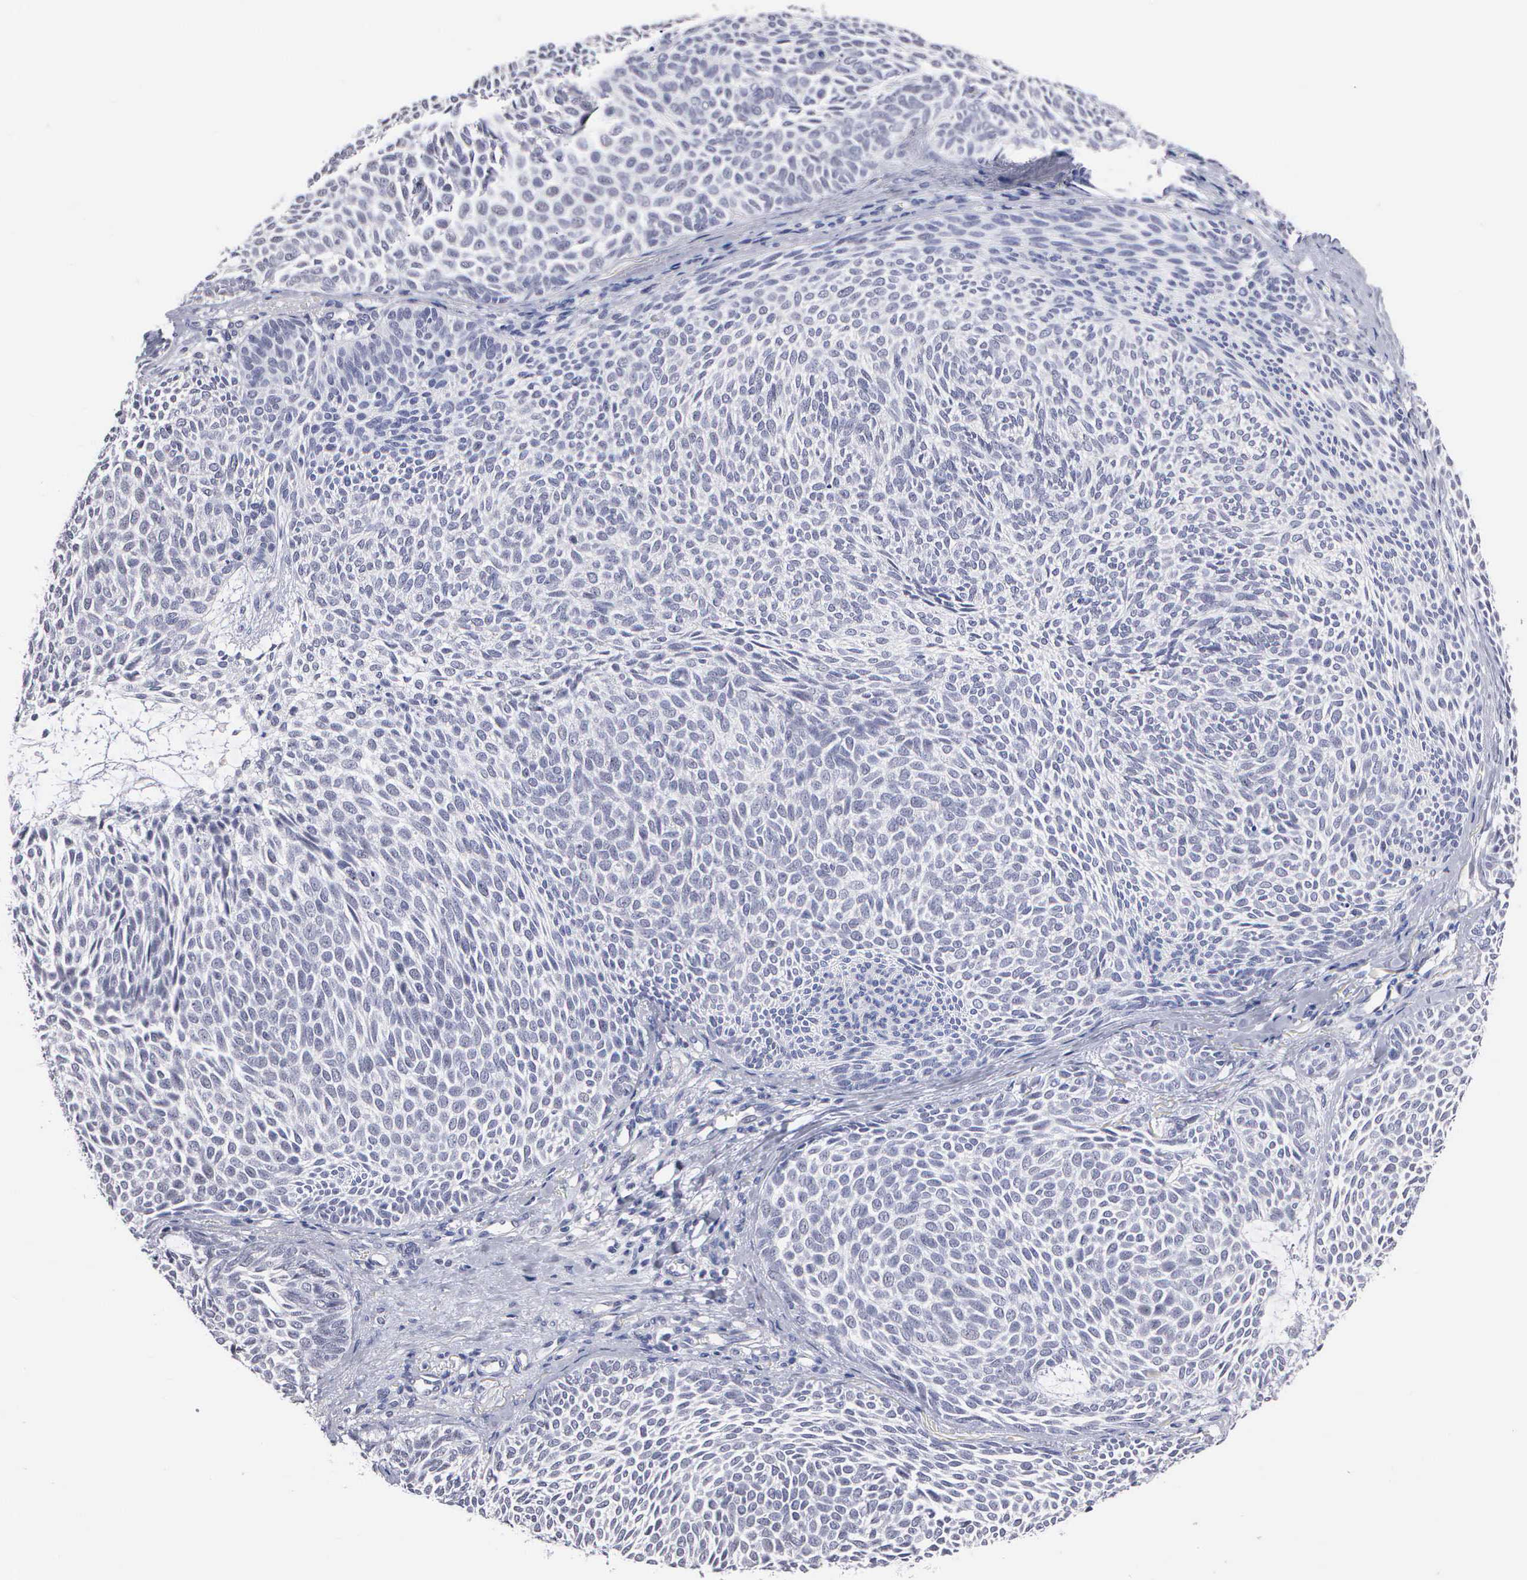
{"staining": {"intensity": "negative", "quantity": "none", "location": "none"}, "tissue": "skin cancer", "cell_type": "Tumor cells", "image_type": "cancer", "snomed": [{"axis": "morphology", "description": "Basal cell carcinoma"}, {"axis": "topography", "description": "Skin"}], "caption": "A high-resolution photomicrograph shows immunohistochemistry staining of skin cancer, which shows no significant staining in tumor cells.", "gene": "KDM6A", "patient": {"sex": "male", "age": 84}}